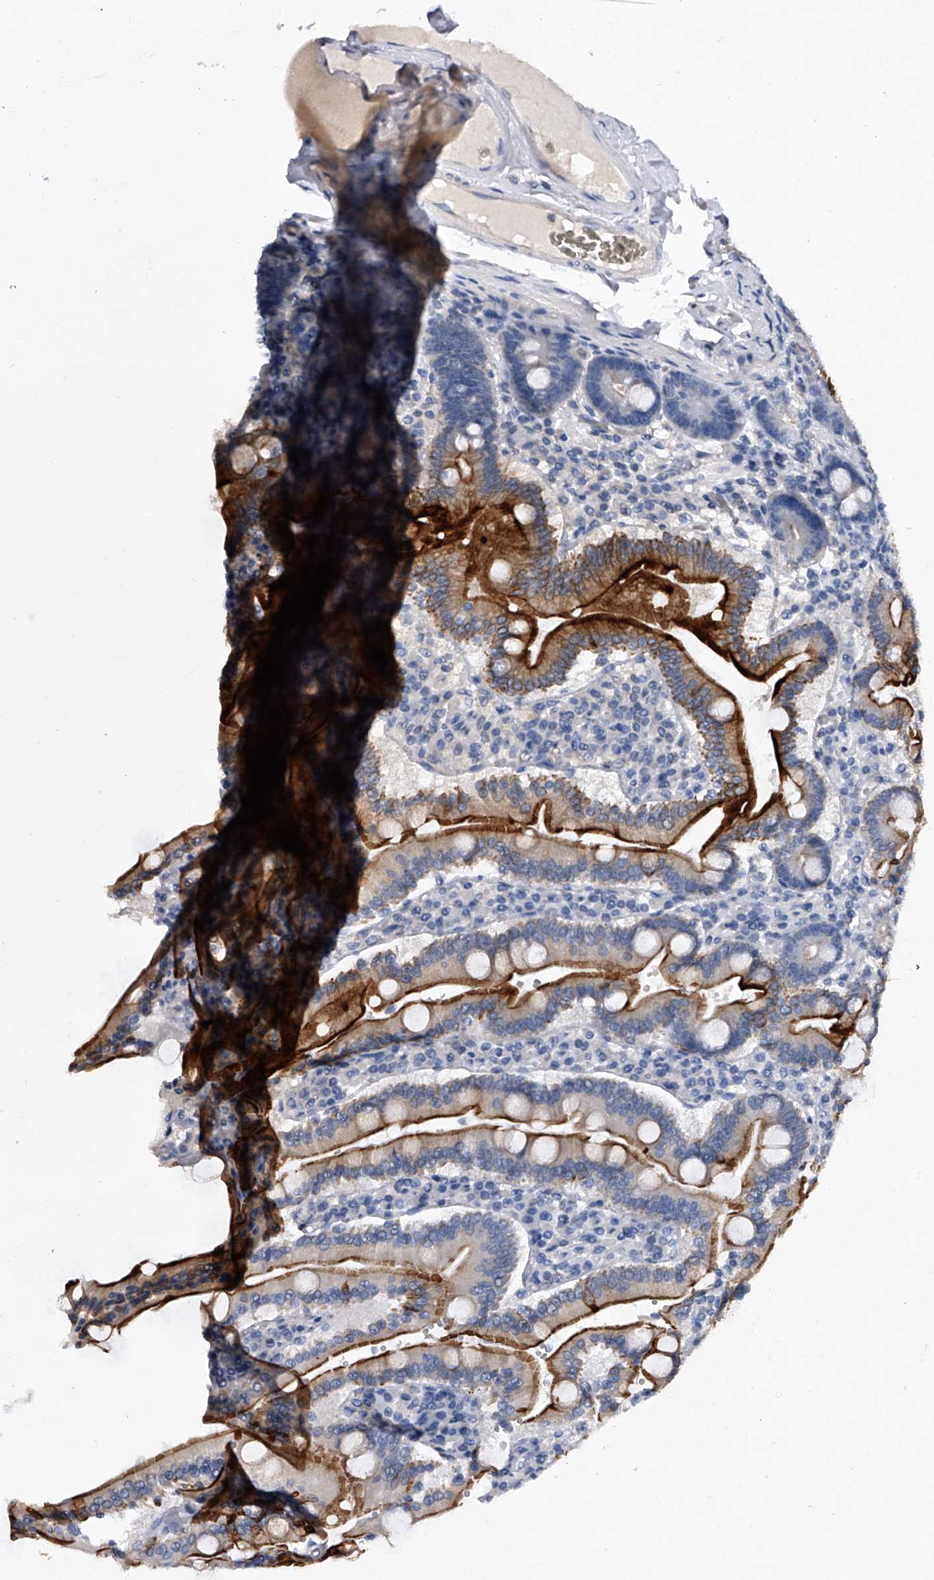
{"staining": {"intensity": "strong", "quantity": "25%-75%", "location": "cytoplasmic/membranous"}, "tissue": "duodenum", "cell_type": "Glandular cells", "image_type": "normal", "snomed": [{"axis": "morphology", "description": "Normal tissue, NOS"}, {"axis": "topography", "description": "Duodenum"}], "caption": "The histopathology image shows staining of normal duodenum, revealing strong cytoplasmic/membranous protein staining (brown color) within glandular cells. Using DAB (brown) and hematoxylin (blue) stains, captured at high magnification using brightfield microscopy.", "gene": "EFCAB7", "patient": {"sex": "female", "age": 62}}